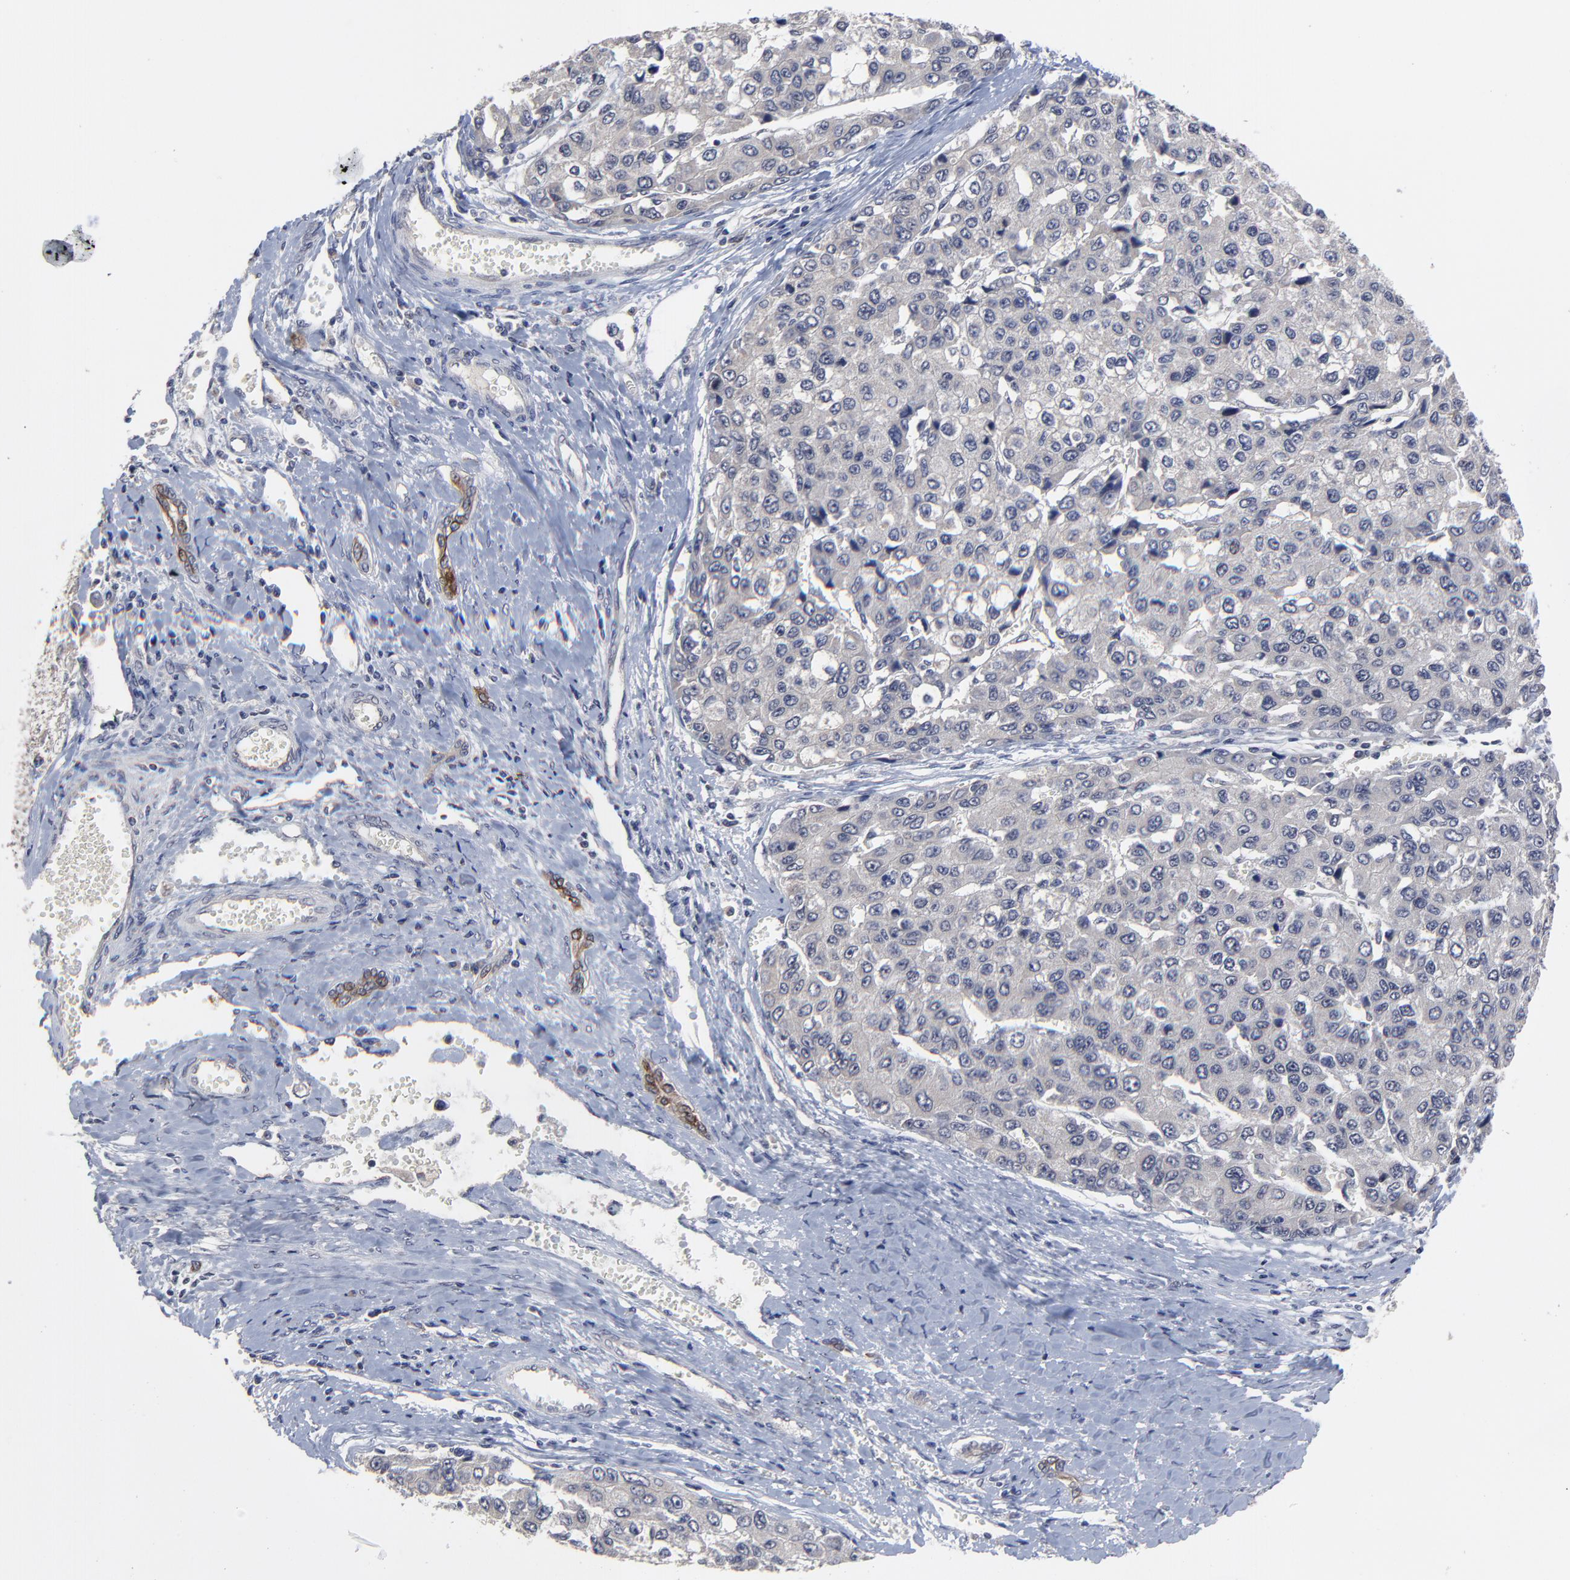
{"staining": {"intensity": "negative", "quantity": "none", "location": "none"}, "tissue": "liver cancer", "cell_type": "Tumor cells", "image_type": "cancer", "snomed": [{"axis": "morphology", "description": "Carcinoma, Hepatocellular, NOS"}, {"axis": "topography", "description": "Liver"}], "caption": "This is an IHC photomicrograph of human liver hepatocellular carcinoma. There is no expression in tumor cells.", "gene": "FAM199X", "patient": {"sex": "female", "age": 66}}